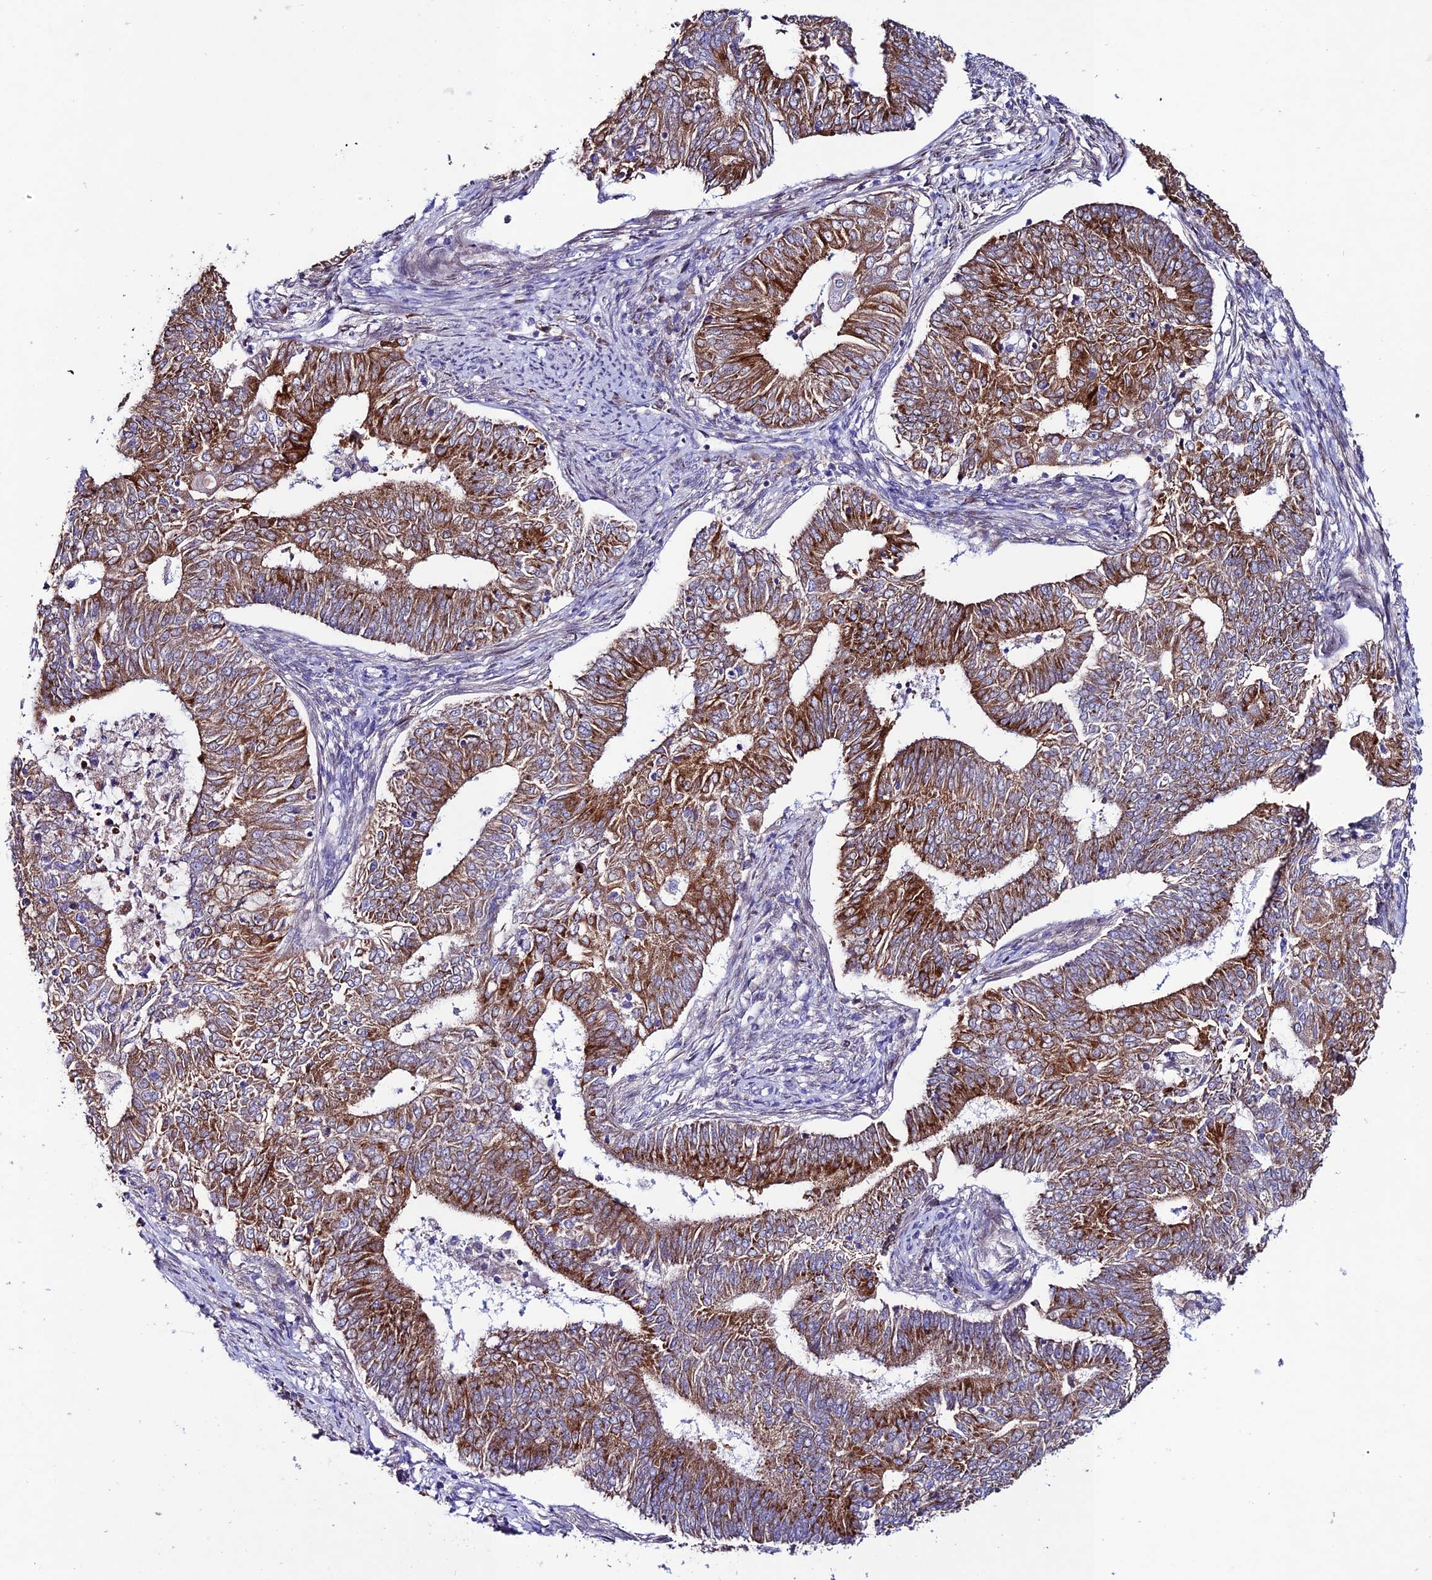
{"staining": {"intensity": "strong", "quantity": ">75%", "location": "cytoplasmic/membranous"}, "tissue": "endometrial cancer", "cell_type": "Tumor cells", "image_type": "cancer", "snomed": [{"axis": "morphology", "description": "Adenocarcinoma, NOS"}, {"axis": "topography", "description": "Endometrium"}], "caption": "There is high levels of strong cytoplasmic/membranous positivity in tumor cells of endometrial cancer, as demonstrated by immunohistochemical staining (brown color).", "gene": "OR51Q1", "patient": {"sex": "female", "age": 62}}